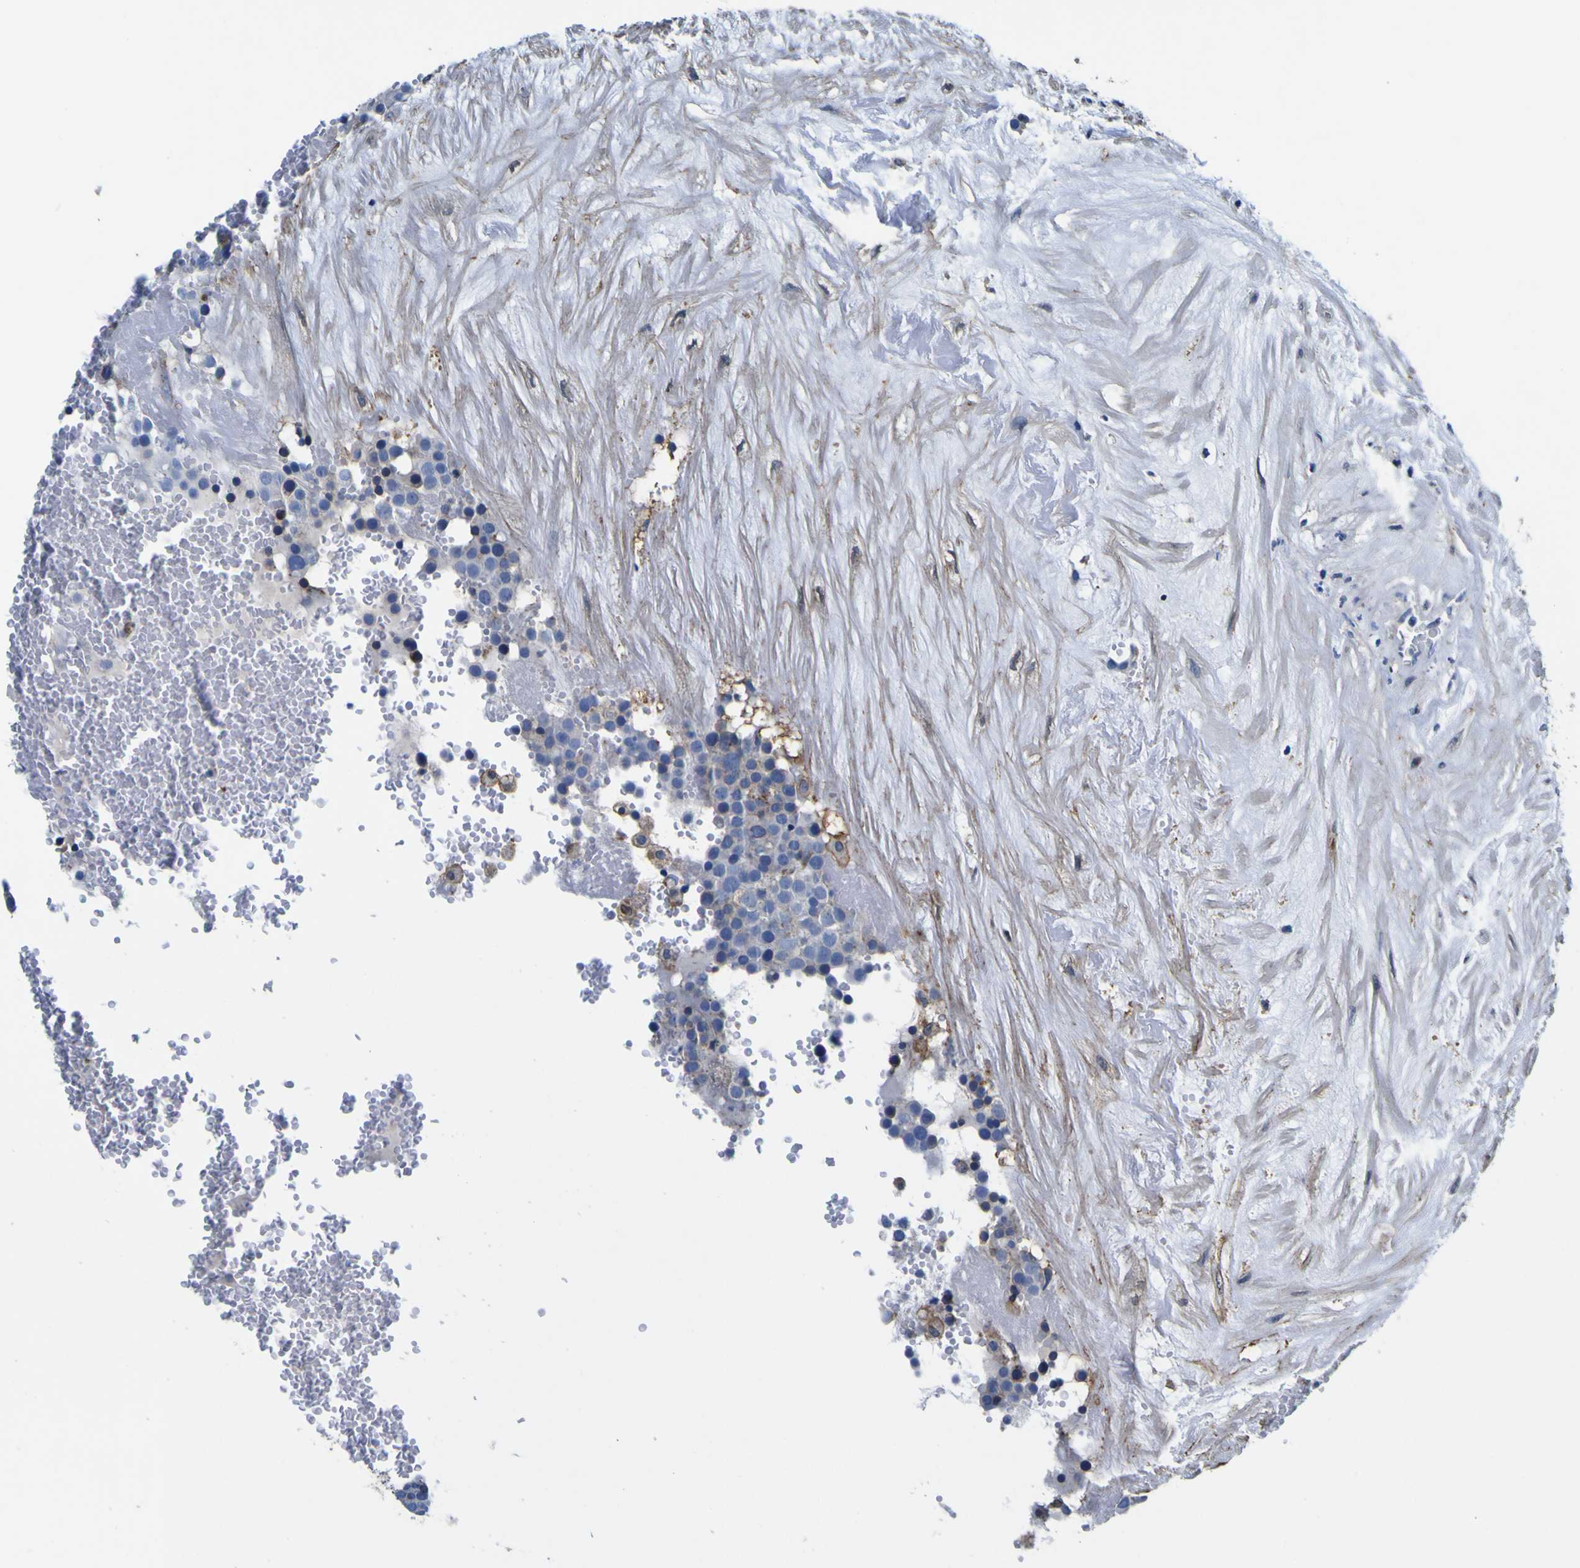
{"staining": {"intensity": "negative", "quantity": "none", "location": "none"}, "tissue": "testis cancer", "cell_type": "Tumor cells", "image_type": "cancer", "snomed": [{"axis": "morphology", "description": "Seminoma, NOS"}, {"axis": "topography", "description": "Testis"}], "caption": "IHC of human testis cancer reveals no expression in tumor cells.", "gene": "PXDN", "patient": {"sex": "male", "age": 71}}